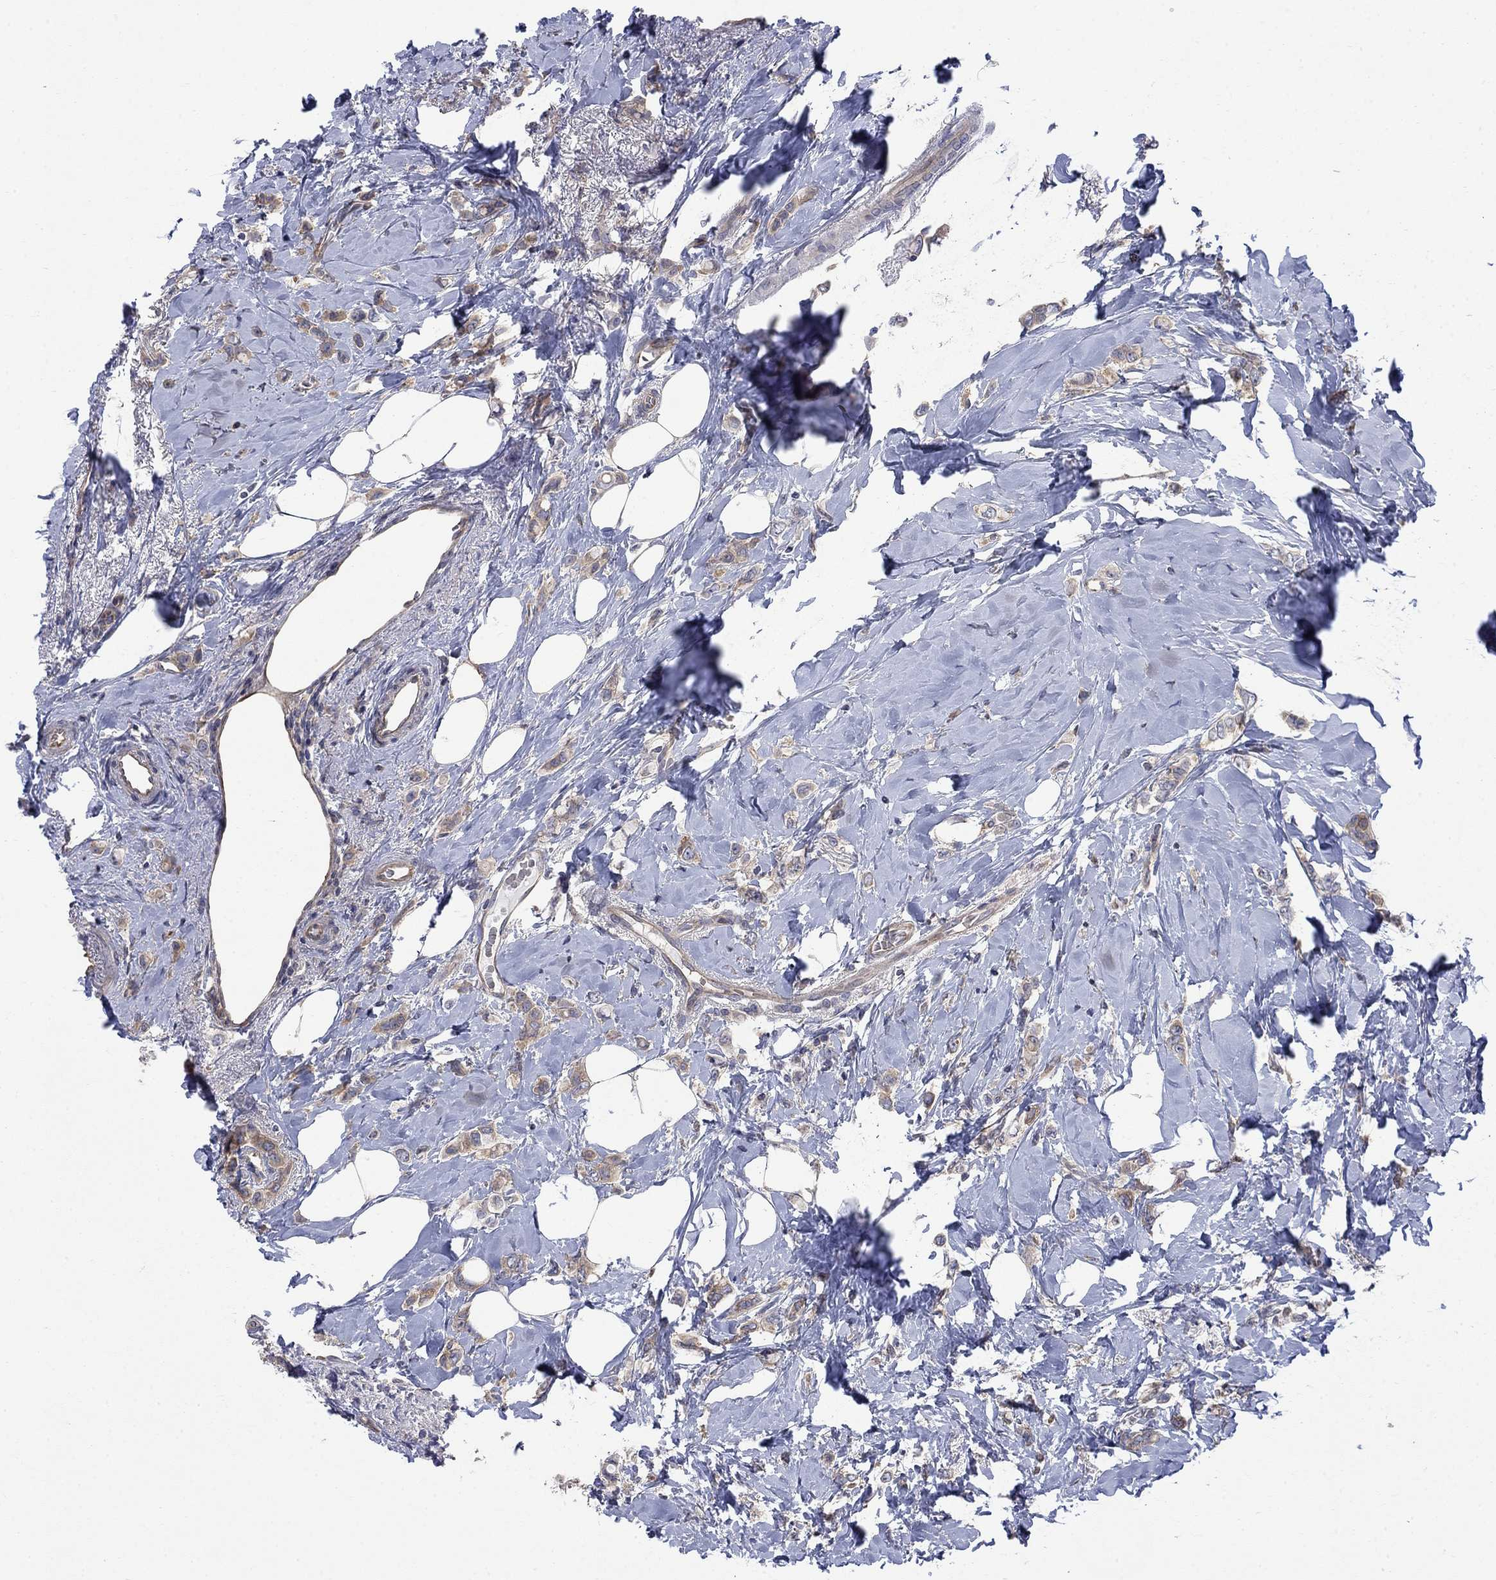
{"staining": {"intensity": "weak", "quantity": "25%-75%", "location": "cytoplasmic/membranous"}, "tissue": "breast cancer", "cell_type": "Tumor cells", "image_type": "cancer", "snomed": [{"axis": "morphology", "description": "Lobular carcinoma"}, {"axis": "topography", "description": "Breast"}], "caption": "A brown stain shows weak cytoplasmic/membranous expression of a protein in breast cancer (lobular carcinoma) tumor cells. The protein of interest is stained brown, and the nuclei are stained in blue (DAB IHC with brightfield microscopy, high magnification).", "gene": "PDZD2", "patient": {"sex": "female", "age": 66}}